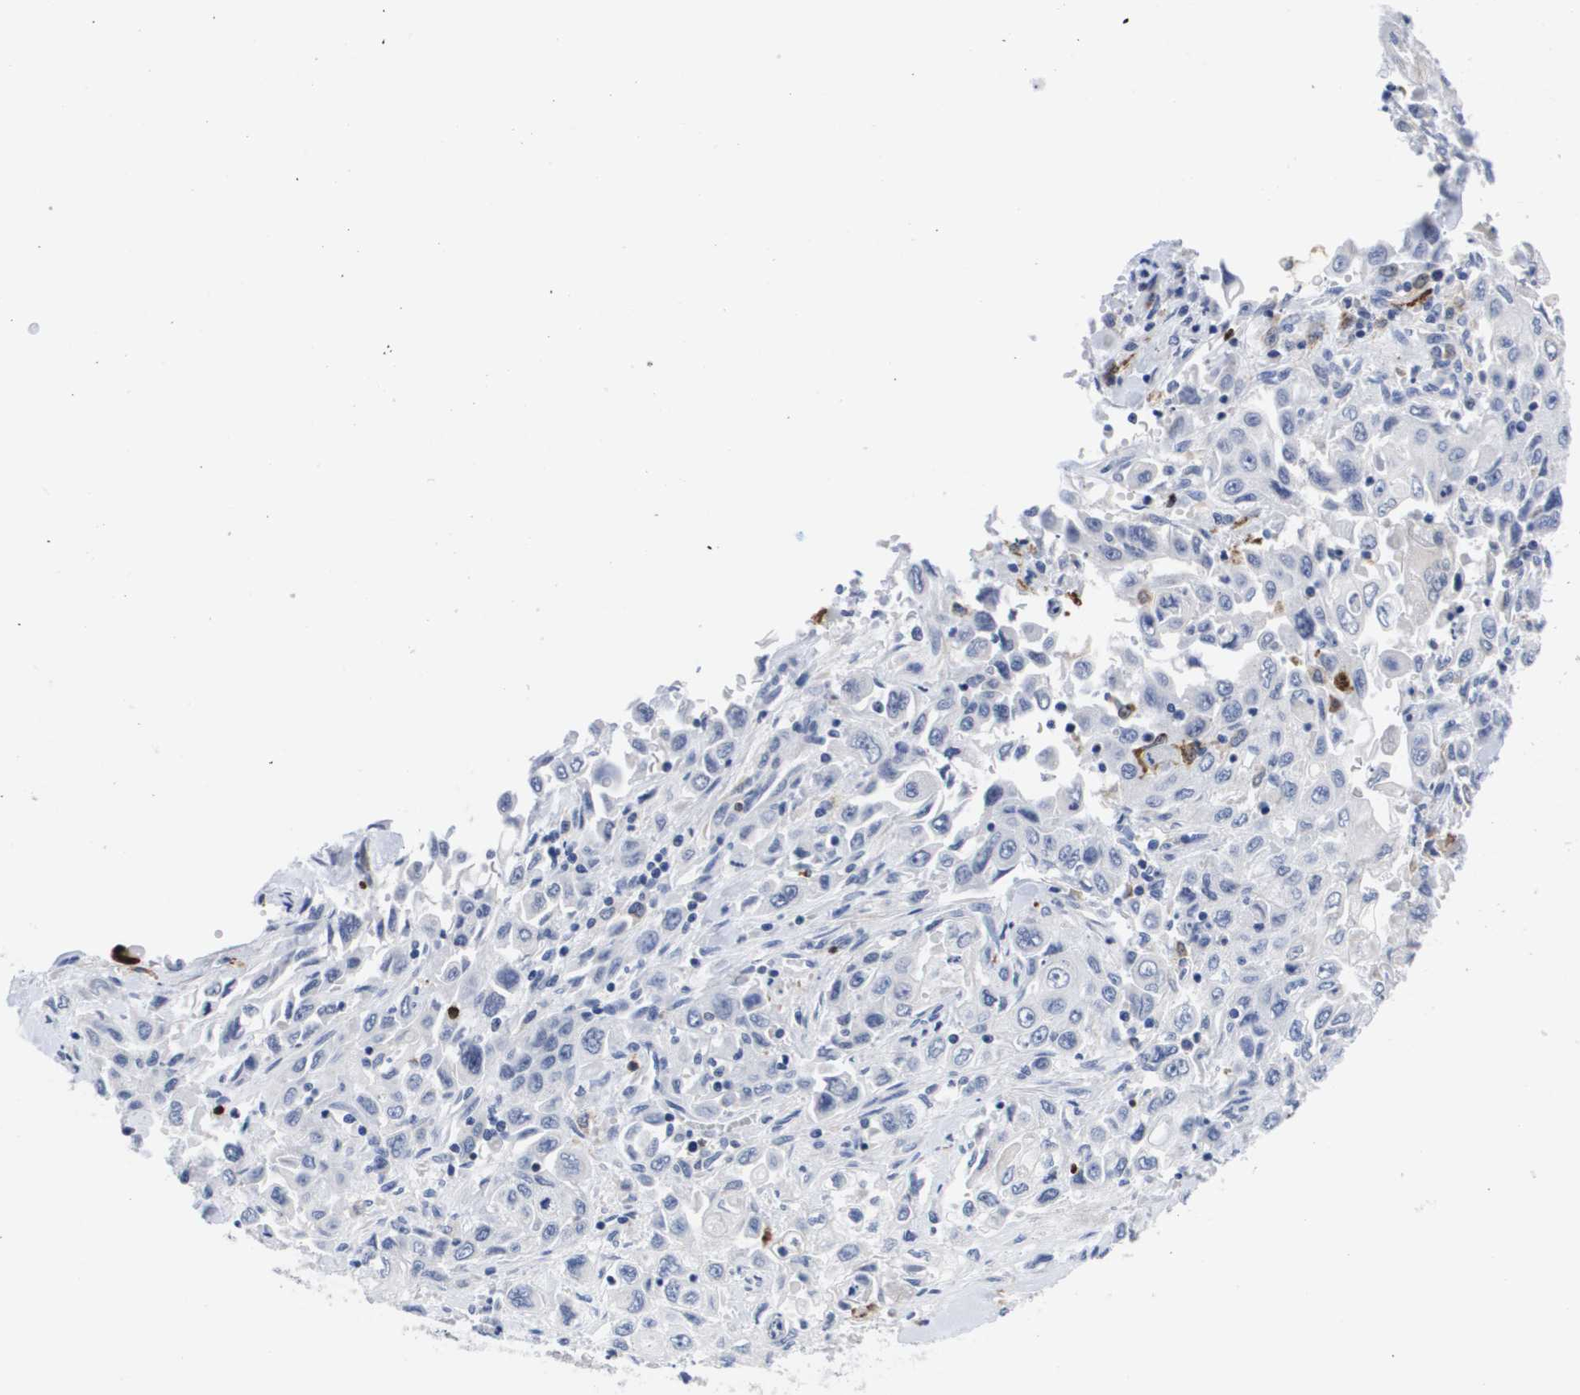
{"staining": {"intensity": "negative", "quantity": "none", "location": "none"}, "tissue": "pancreatic cancer", "cell_type": "Tumor cells", "image_type": "cancer", "snomed": [{"axis": "morphology", "description": "Adenocarcinoma, NOS"}, {"axis": "topography", "description": "Pancreas"}], "caption": "An immunohistochemistry (IHC) micrograph of pancreatic adenocarcinoma is shown. There is no staining in tumor cells of pancreatic adenocarcinoma.", "gene": "HMOX1", "patient": {"sex": "male", "age": 70}}